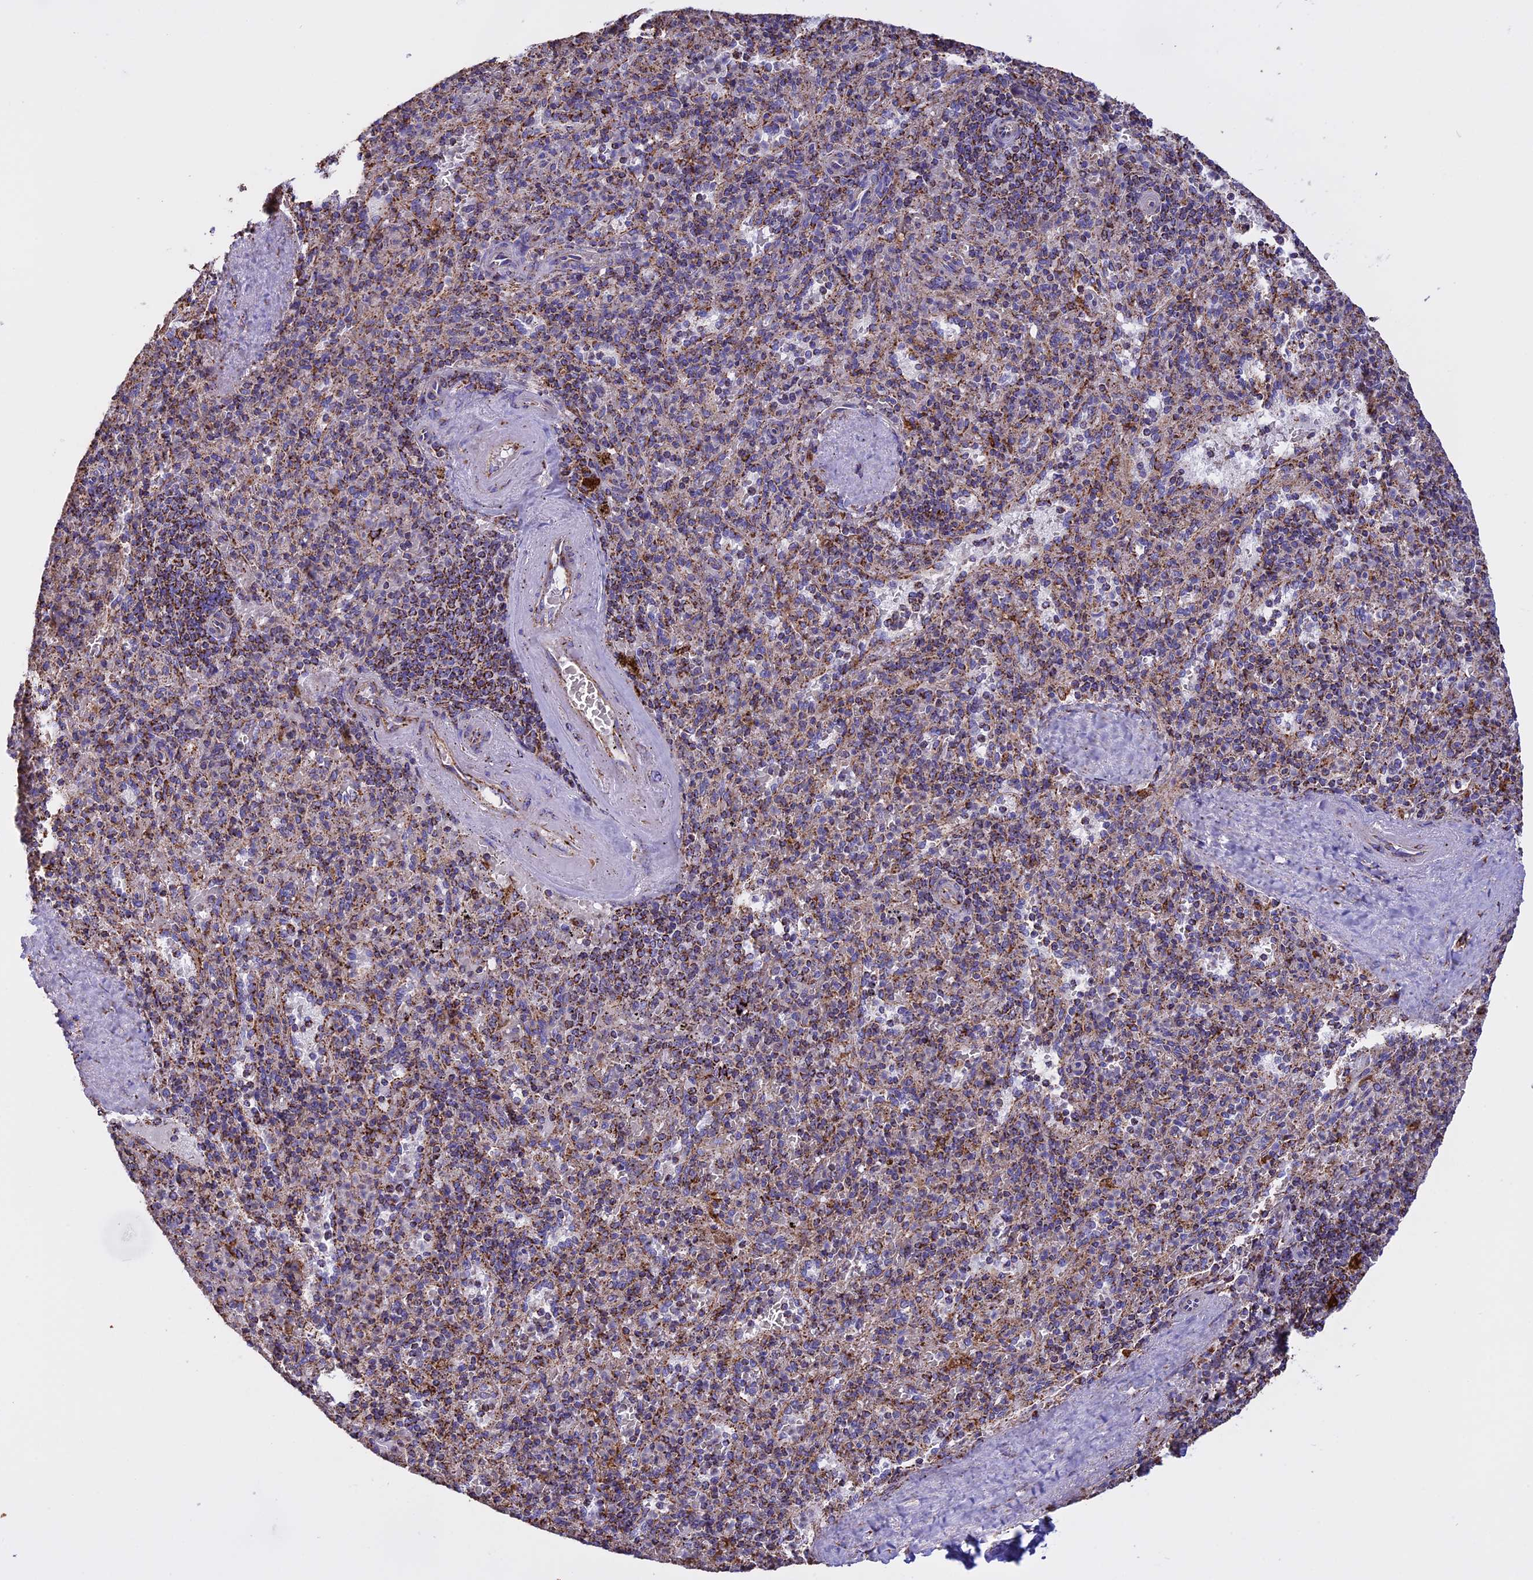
{"staining": {"intensity": "moderate", "quantity": "<25%", "location": "cytoplasmic/membranous"}, "tissue": "spleen", "cell_type": "Cells in red pulp", "image_type": "normal", "snomed": [{"axis": "morphology", "description": "Normal tissue, NOS"}, {"axis": "topography", "description": "Spleen"}], "caption": "A brown stain shows moderate cytoplasmic/membranous staining of a protein in cells in red pulp of normal spleen.", "gene": "KCNG1", "patient": {"sex": "male", "age": 82}}